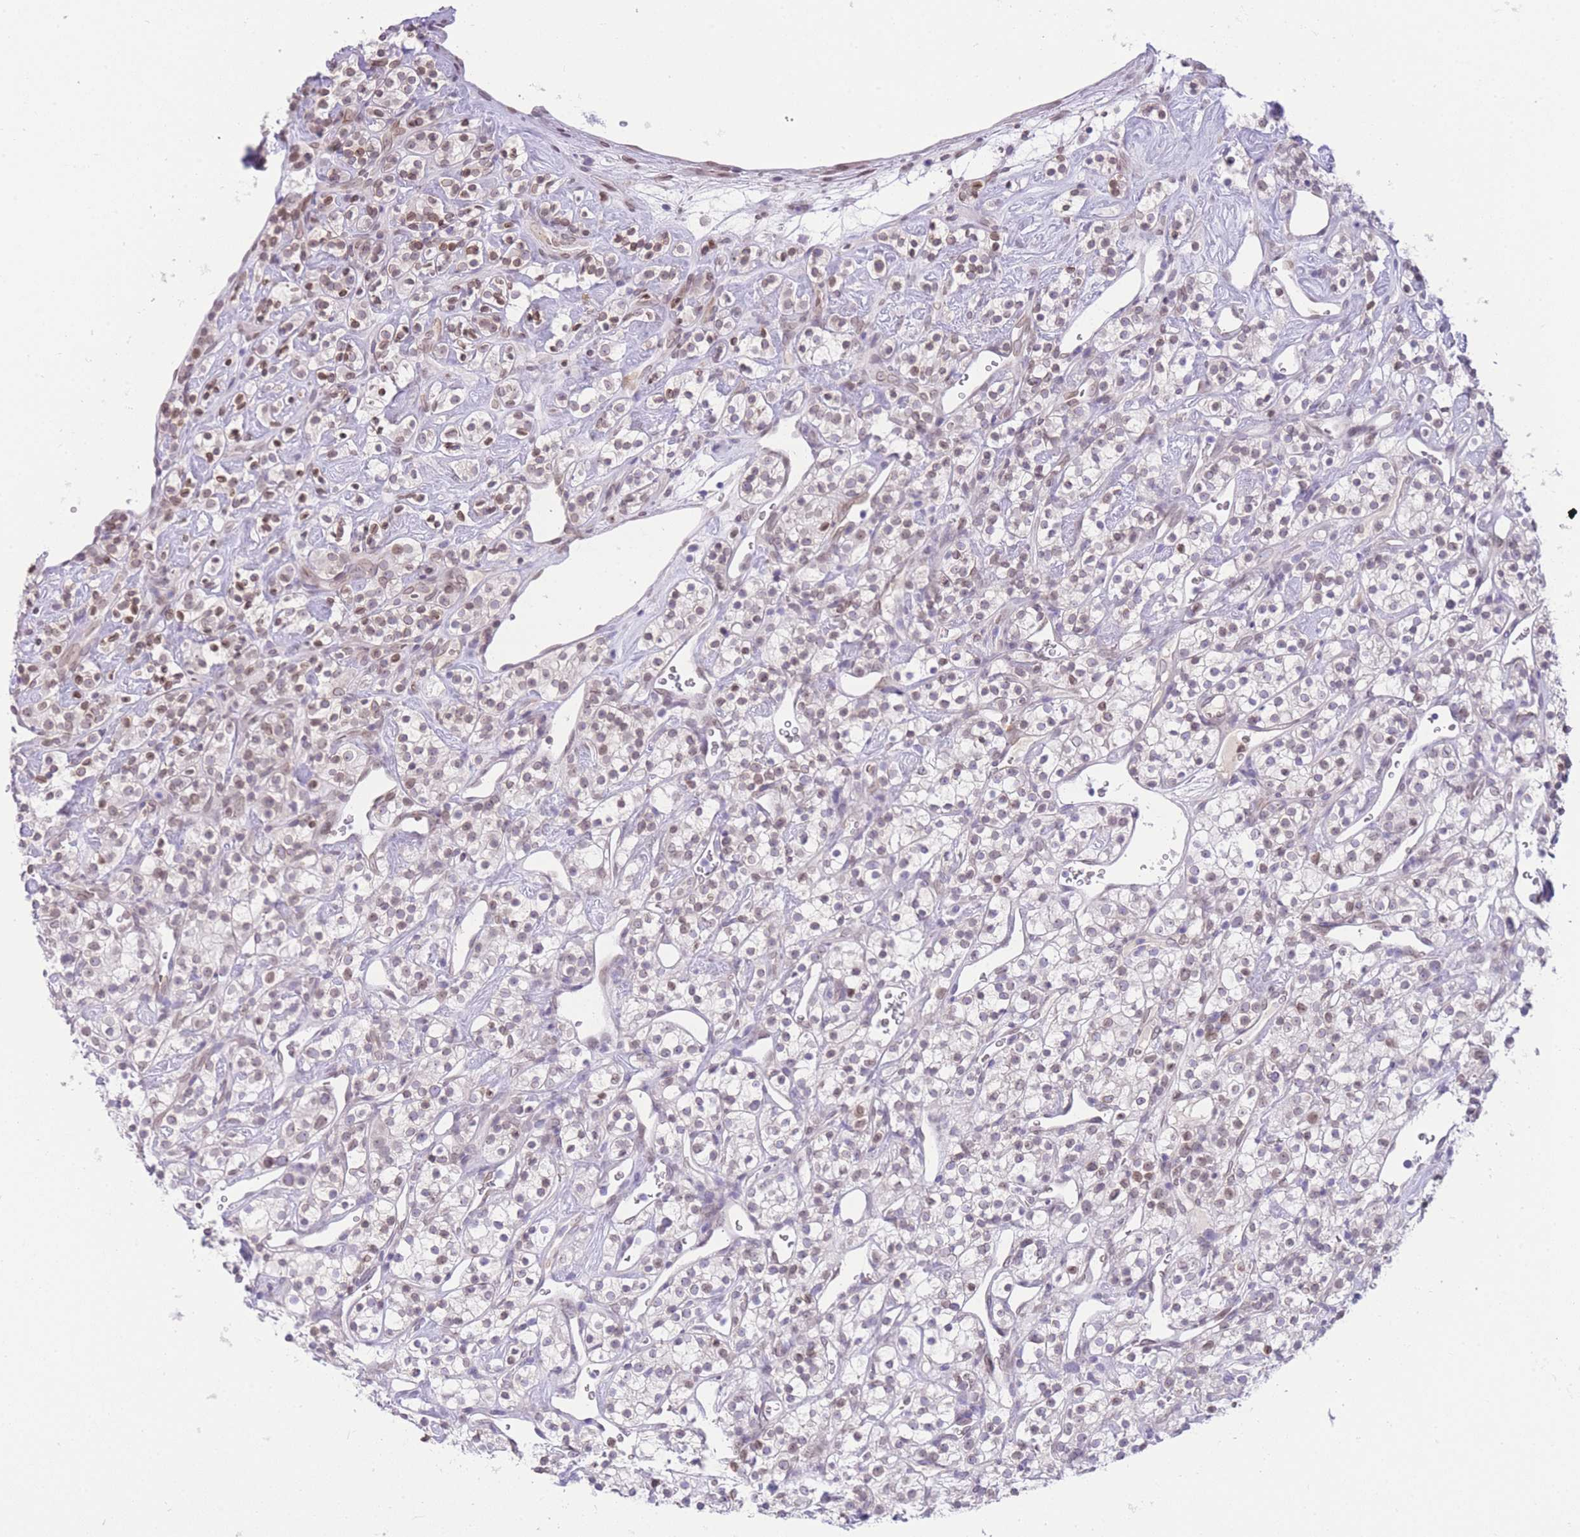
{"staining": {"intensity": "moderate", "quantity": "25%-75%", "location": "nuclear"}, "tissue": "renal cancer", "cell_type": "Tumor cells", "image_type": "cancer", "snomed": [{"axis": "morphology", "description": "Adenocarcinoma, NOS"}, {"axis": "topography", "description": "Kidney"}], "caption": "High-power microscopy captured an IHC histopathology image of renal adenocarcinoma, revealing moderate nuclear expression in approximately 25%-75% of tumor cells.", "gene": "OR10AD1", "patient": {"sex": "male", "age": 77}}